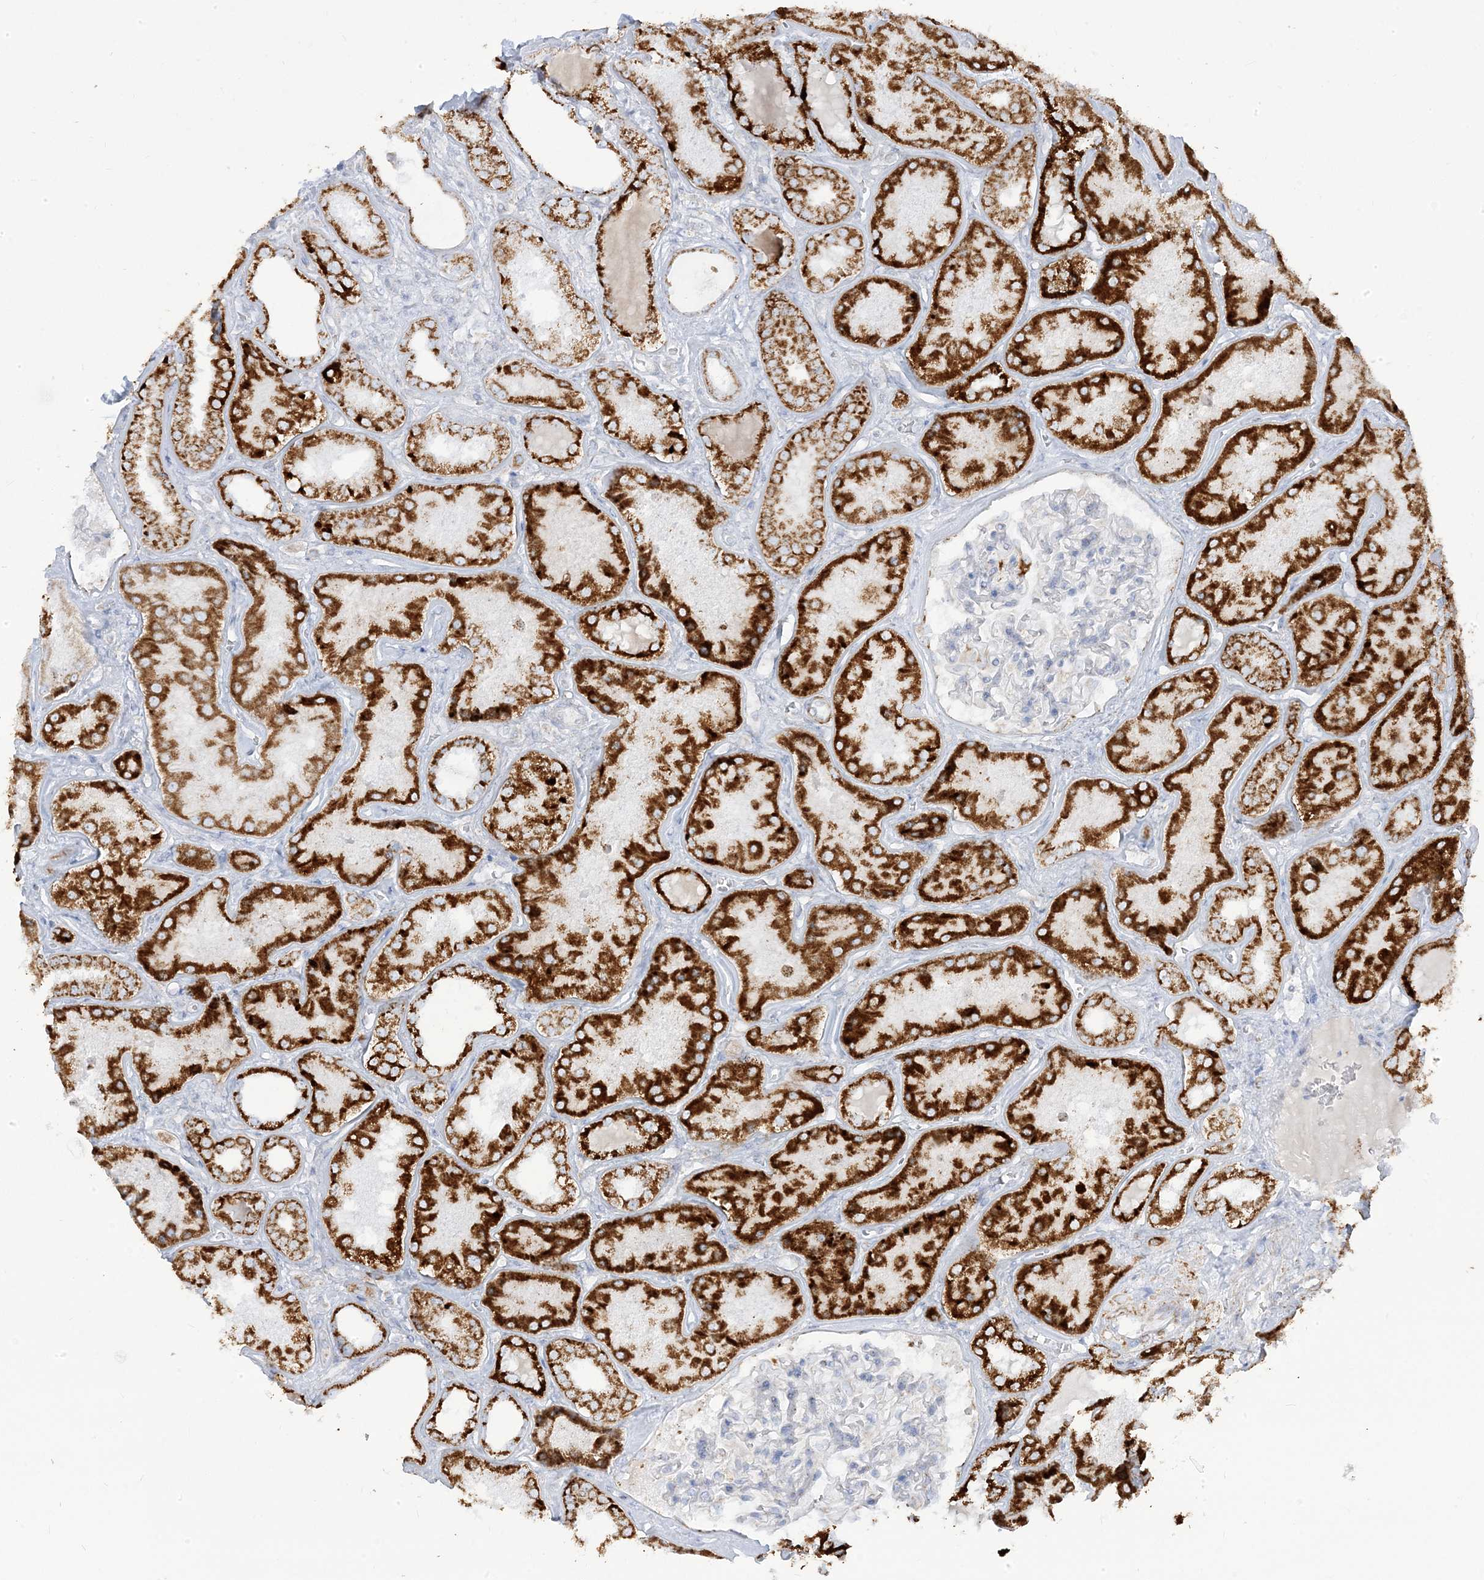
{"staining": {"intensity": "negative", "quantity": "none", "location": "none"}, "tissue": "kidney", "cell_type": "Cells in glomeruli", "image_type": "normal", "snomed": [{"axis": "morphology", "description": "Normal tissue, NOS"}, {"axis": "topography", "description": "Kidney"}], "caption": "A high-resolution micrograph shows IHC staining of normal kidney, which shows no significant staining in cells in glomeruli.", "gene": "PCCB", "patient": {"sex": "female", "age": 56}}